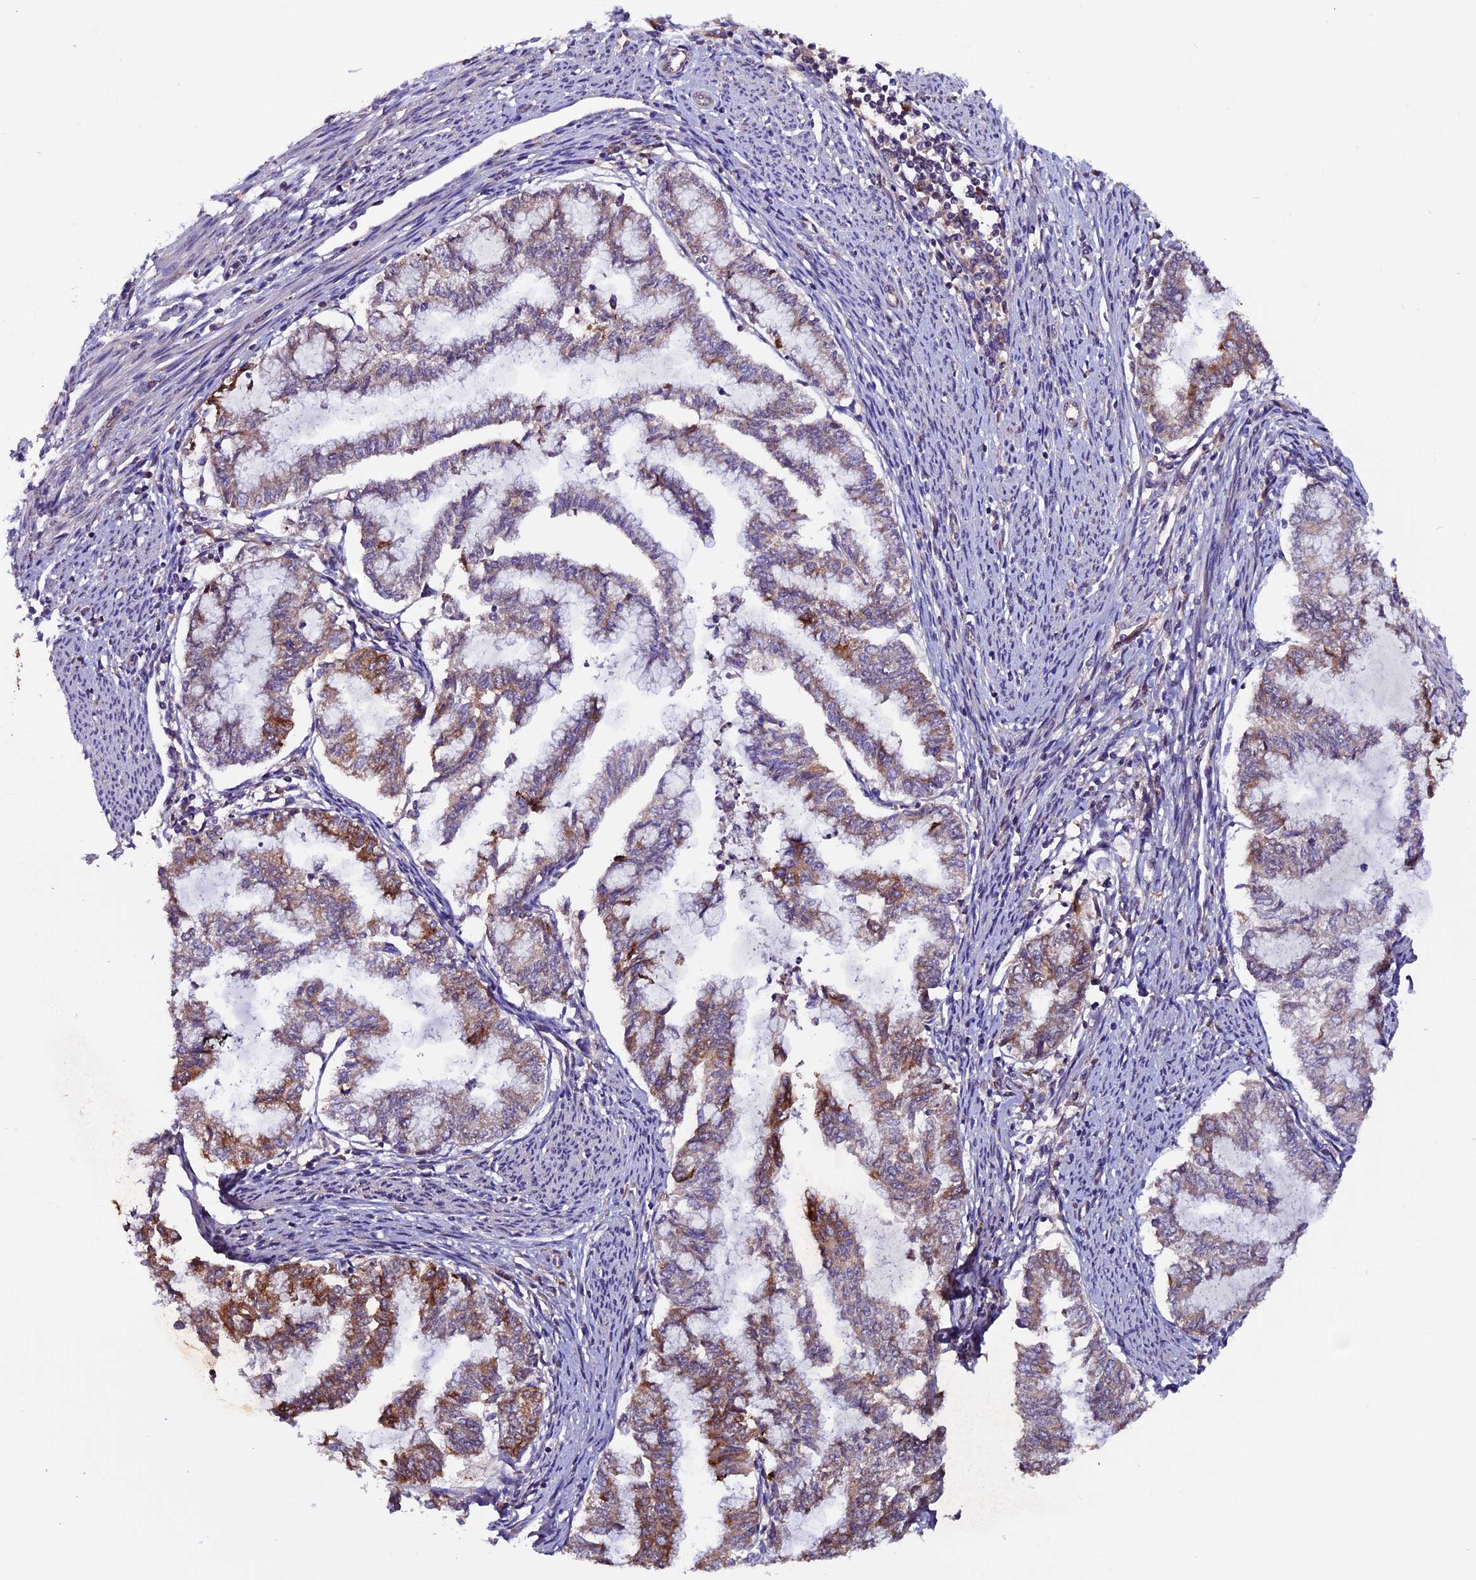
{"staining": {"intensity": "moderate", "quantity": "25%-75%", "location": "cytoplasmic/membranous"}, "tissue": "endometrial cancer", "cell_type": "Tumor cells", "image_type": "cancer", "snomed": [{"axis": "morphology", "description": "Adenocarcinoma, NOS"}, {"axis": "topography", "description": "Endometrium"}], "caption": "Endometrial adenocarcinoma tissue reveals moderate cytoplasmic/membranous positivity in approximately 25%-75% of tumor cells, visualized by immunohistochemistry.", "gene": "RINL", "patient": {"sex": "female", "age": 79}}